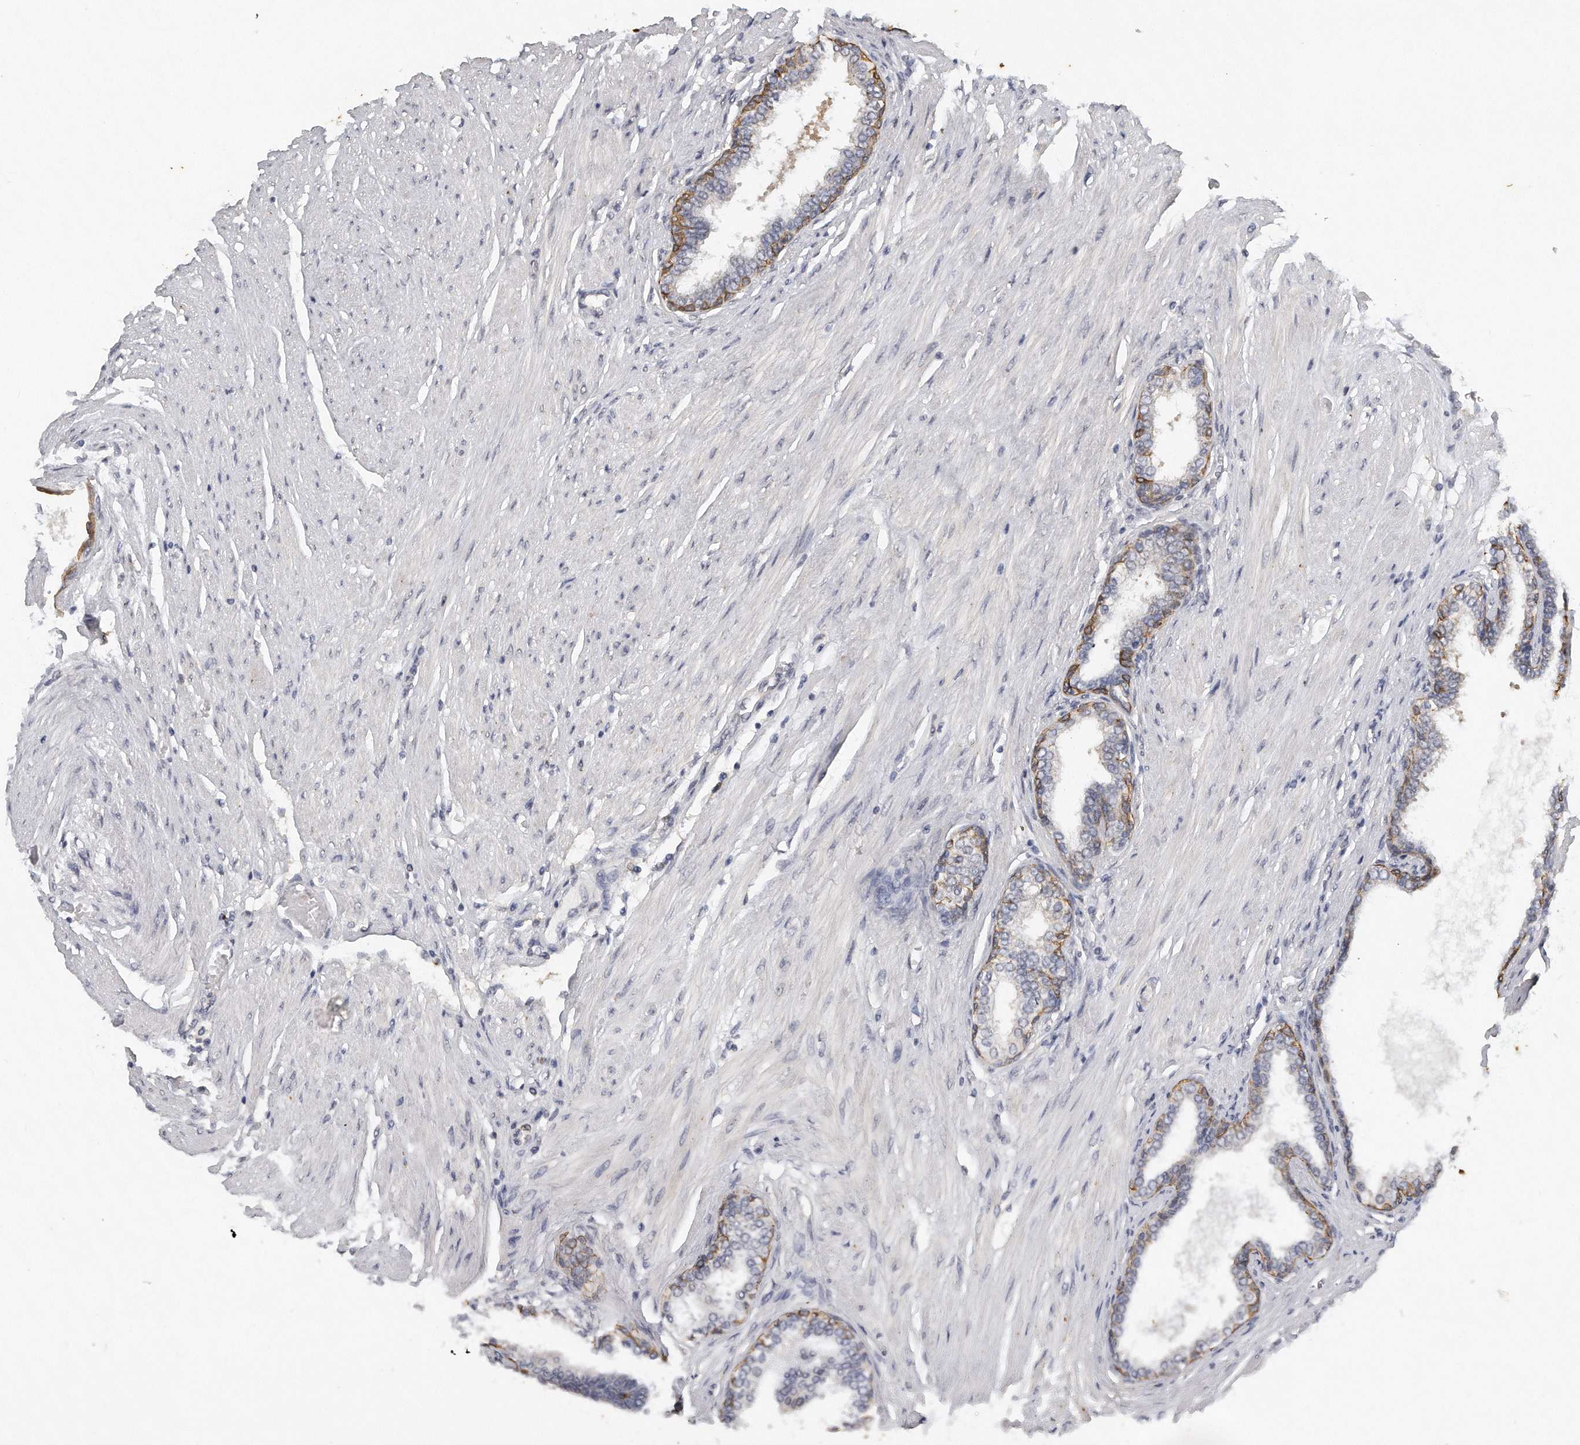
{"staining": {"intensity": "negative", "quantity": "none", "location": "none"}, "tissue": "prostate cancer", "cell_type": "Tumor cells", "image_type": "cancer", "snomed": [{"axis": "morphology", "description": "Adenocarcinoma, Low grade"}, {"axis": "topography", "description": "Prostate"}], "caption": "Immunohistochemistry (IHC) image of human adenocarcinoma (low-grade) (prostate) stained for a protein (brown), which exhibits no positivity in tumor cells.", "gene": "CAMK1", "patient": {"sex": "male", "age": 57}}